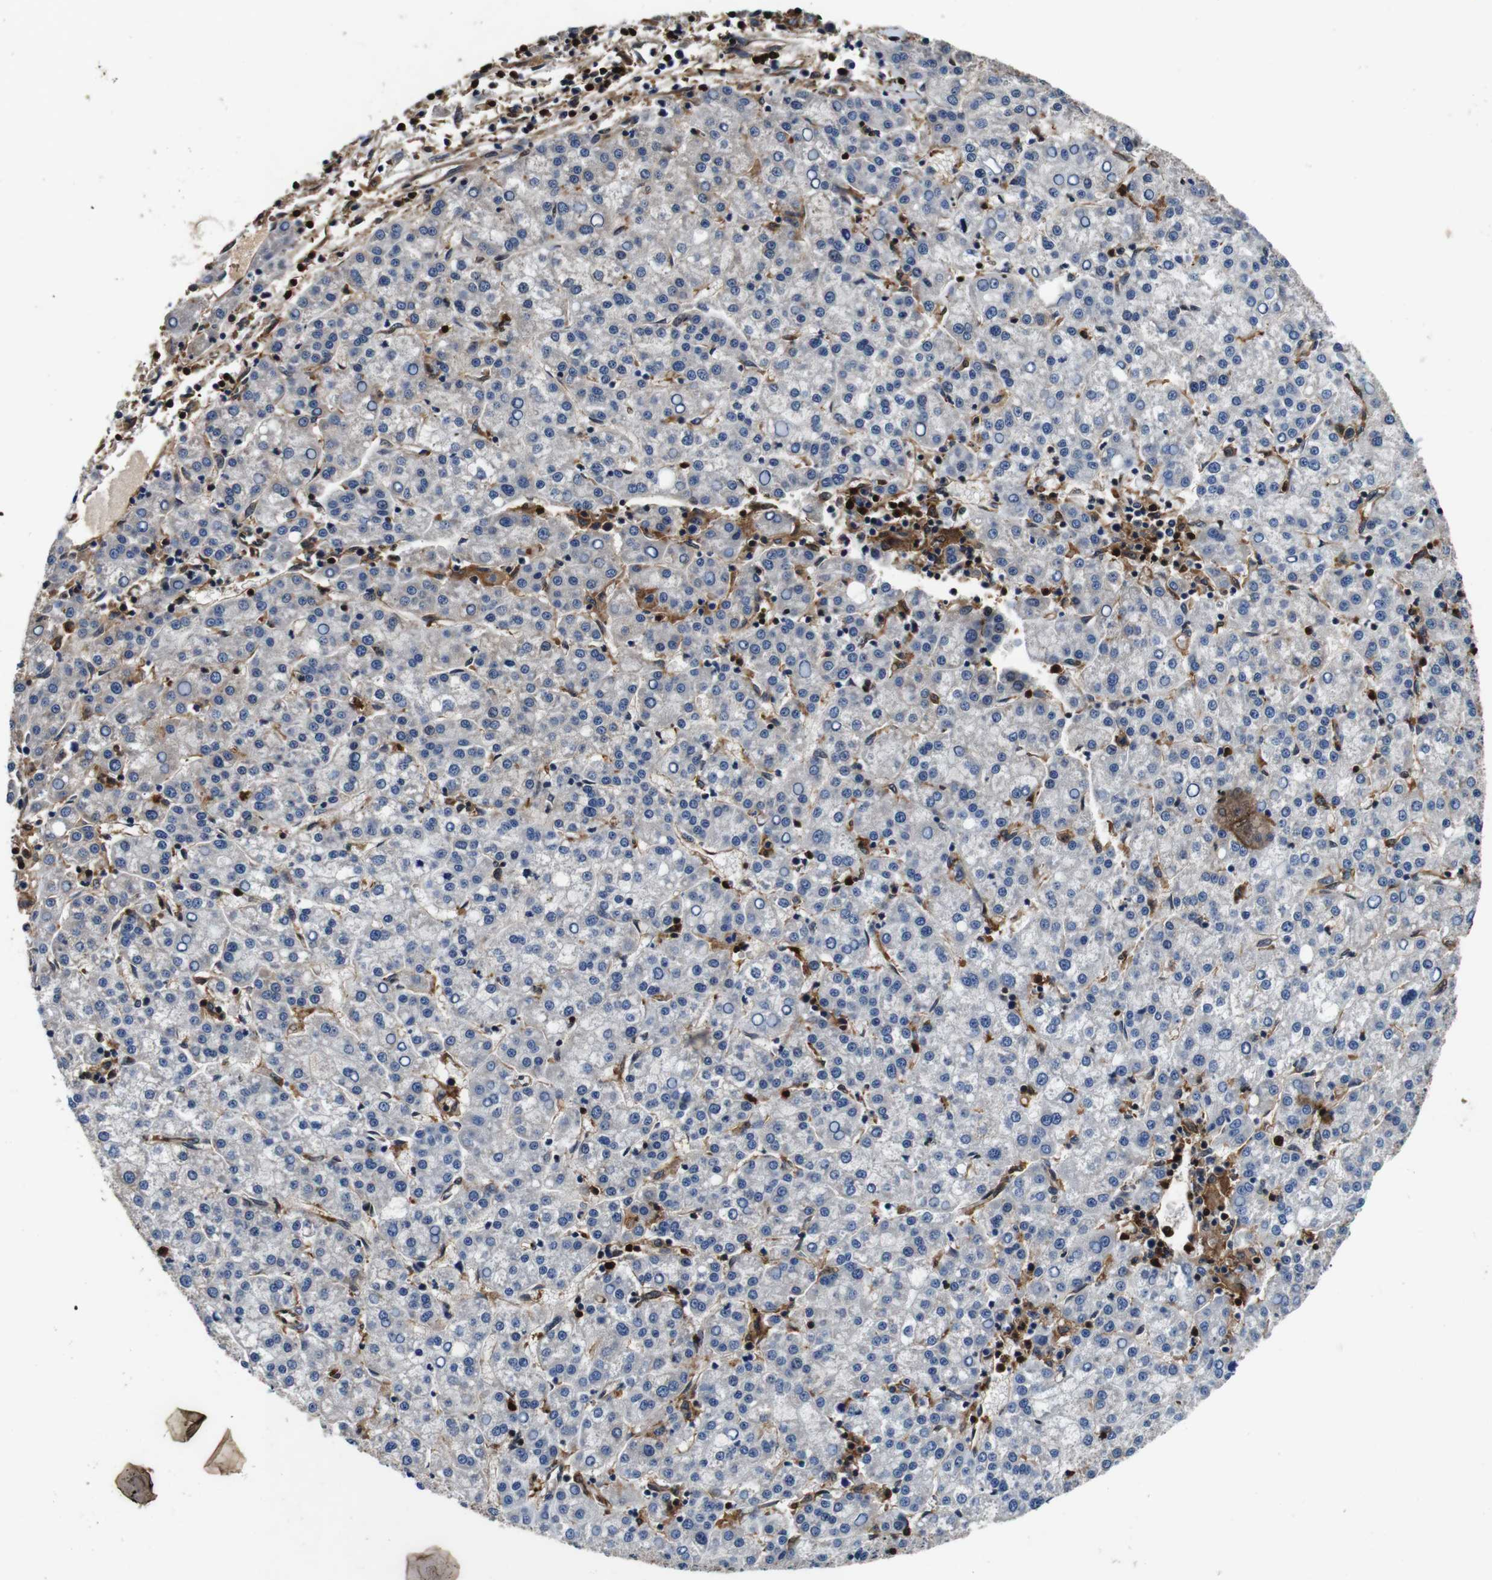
{"staining": {"intensity": "negative", "quantity": "none", "location": "none"}, "tissue": "liver cancer", "cell_type": "Tumor cells", "image_type": "cancer", "snomed": [{"axis": "morphology", "description": "Carcinoma, Hepatocellular, NOS"}, {"axis": "topography", "description": "Liver"}], "caption": "IHC image of neoplastic tissue: liver cancer stained with DAB (3,3'-diaminobenzidine) displays no significant protein staining in tumor cells.", "gene": "ANXA1", "patient": {"sex": "female", "age": 58}}